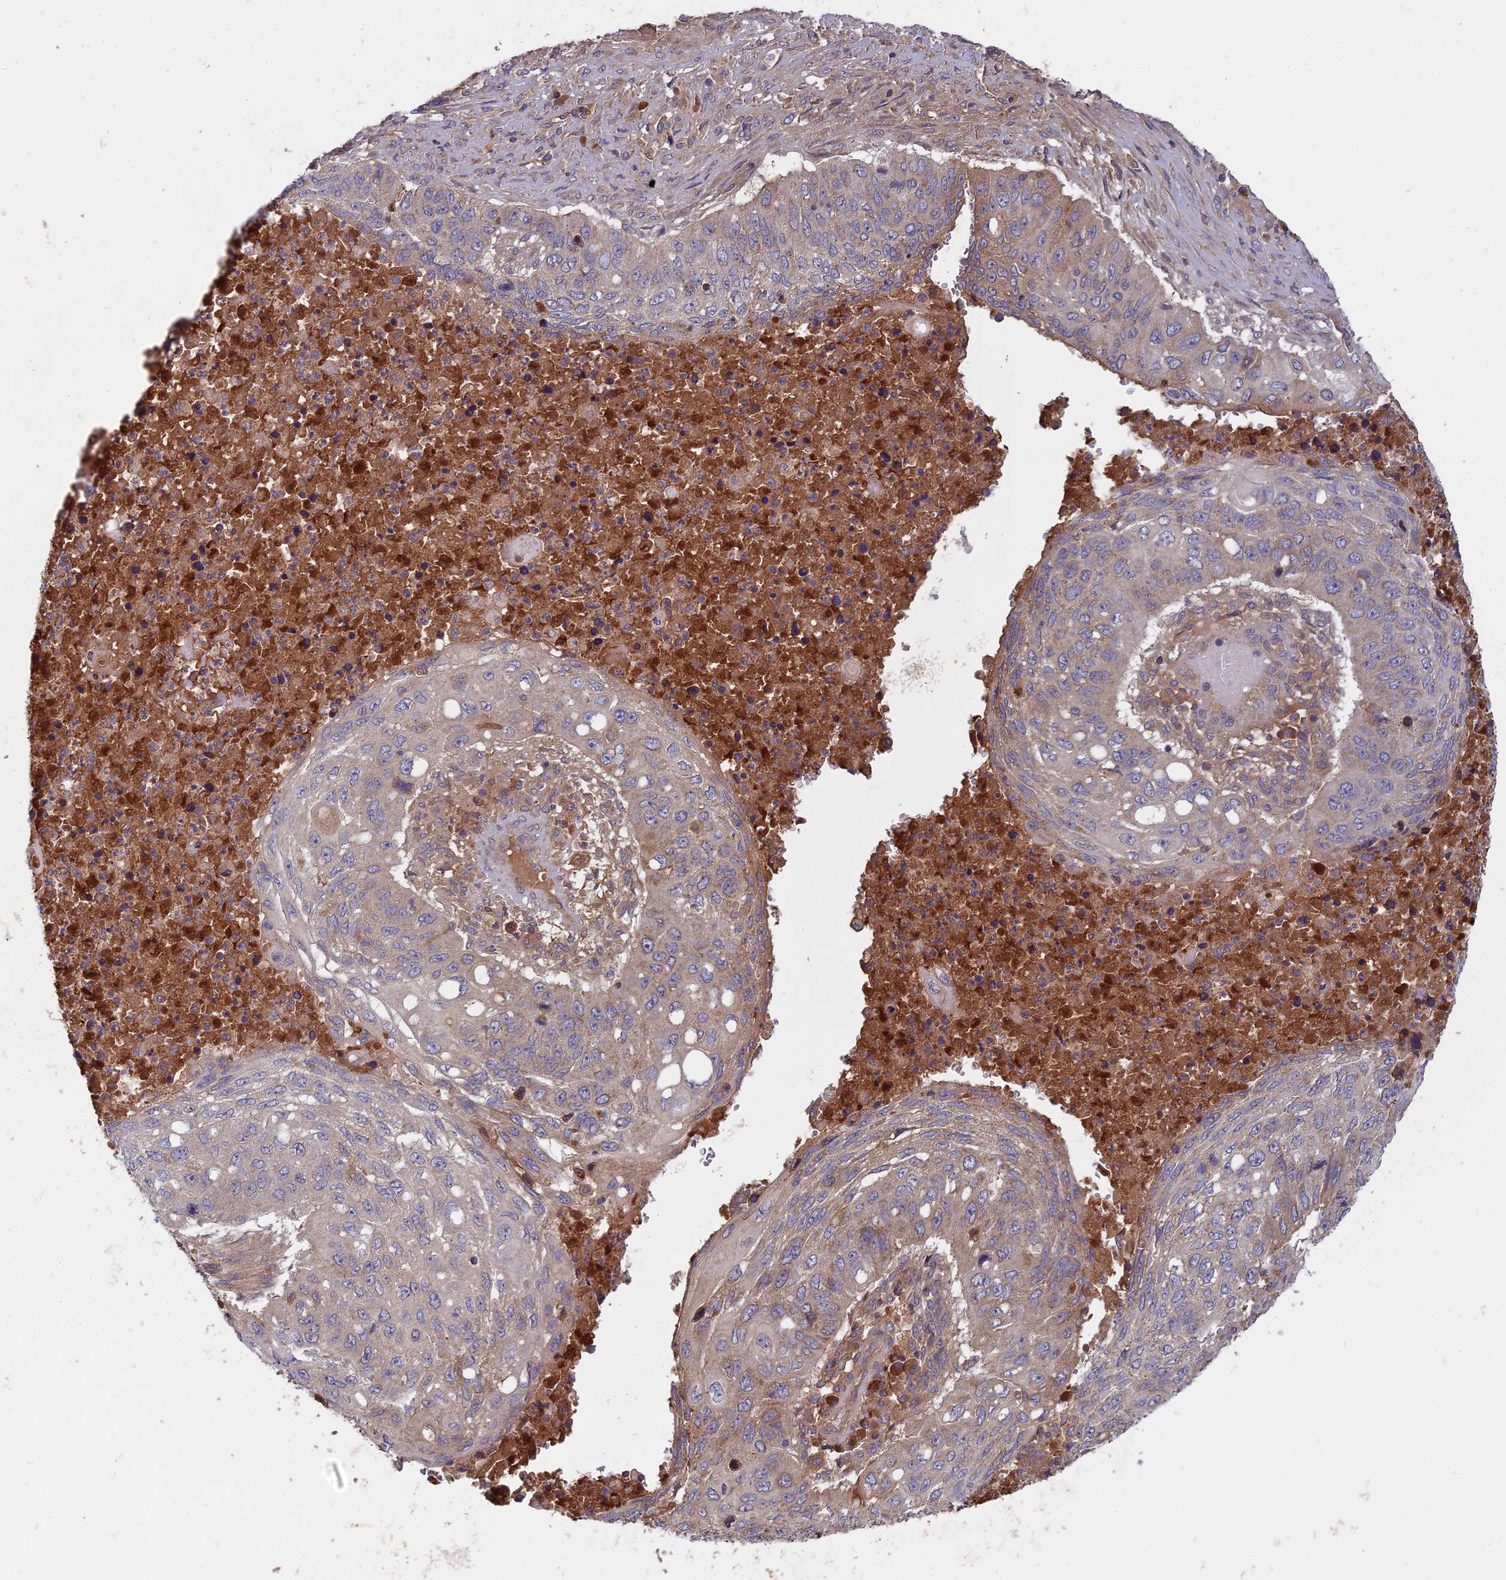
{"staining": {"intensity": "weak", "quantity": "25%-75%", "location": "cytoplasmic/membranous"}, "tissue": "lung cancer", "cell_type": "Tumor cells", "image_type": "cancer", "snomed": [{"axis": "morphology", "description": "Squamous cell carcinoma, NOS"}, {"axis": "topography", "description": "Lung"}], "caption": "Immunohistochemical staining of human squamous cell carcinoma (lung) exhibits low levels of weak cytoplasmic/membranous staining in approximately 25%-75% of tumor cells.", "gene": "CCDC167", "patient": {"sex": "female", "age": 63}}